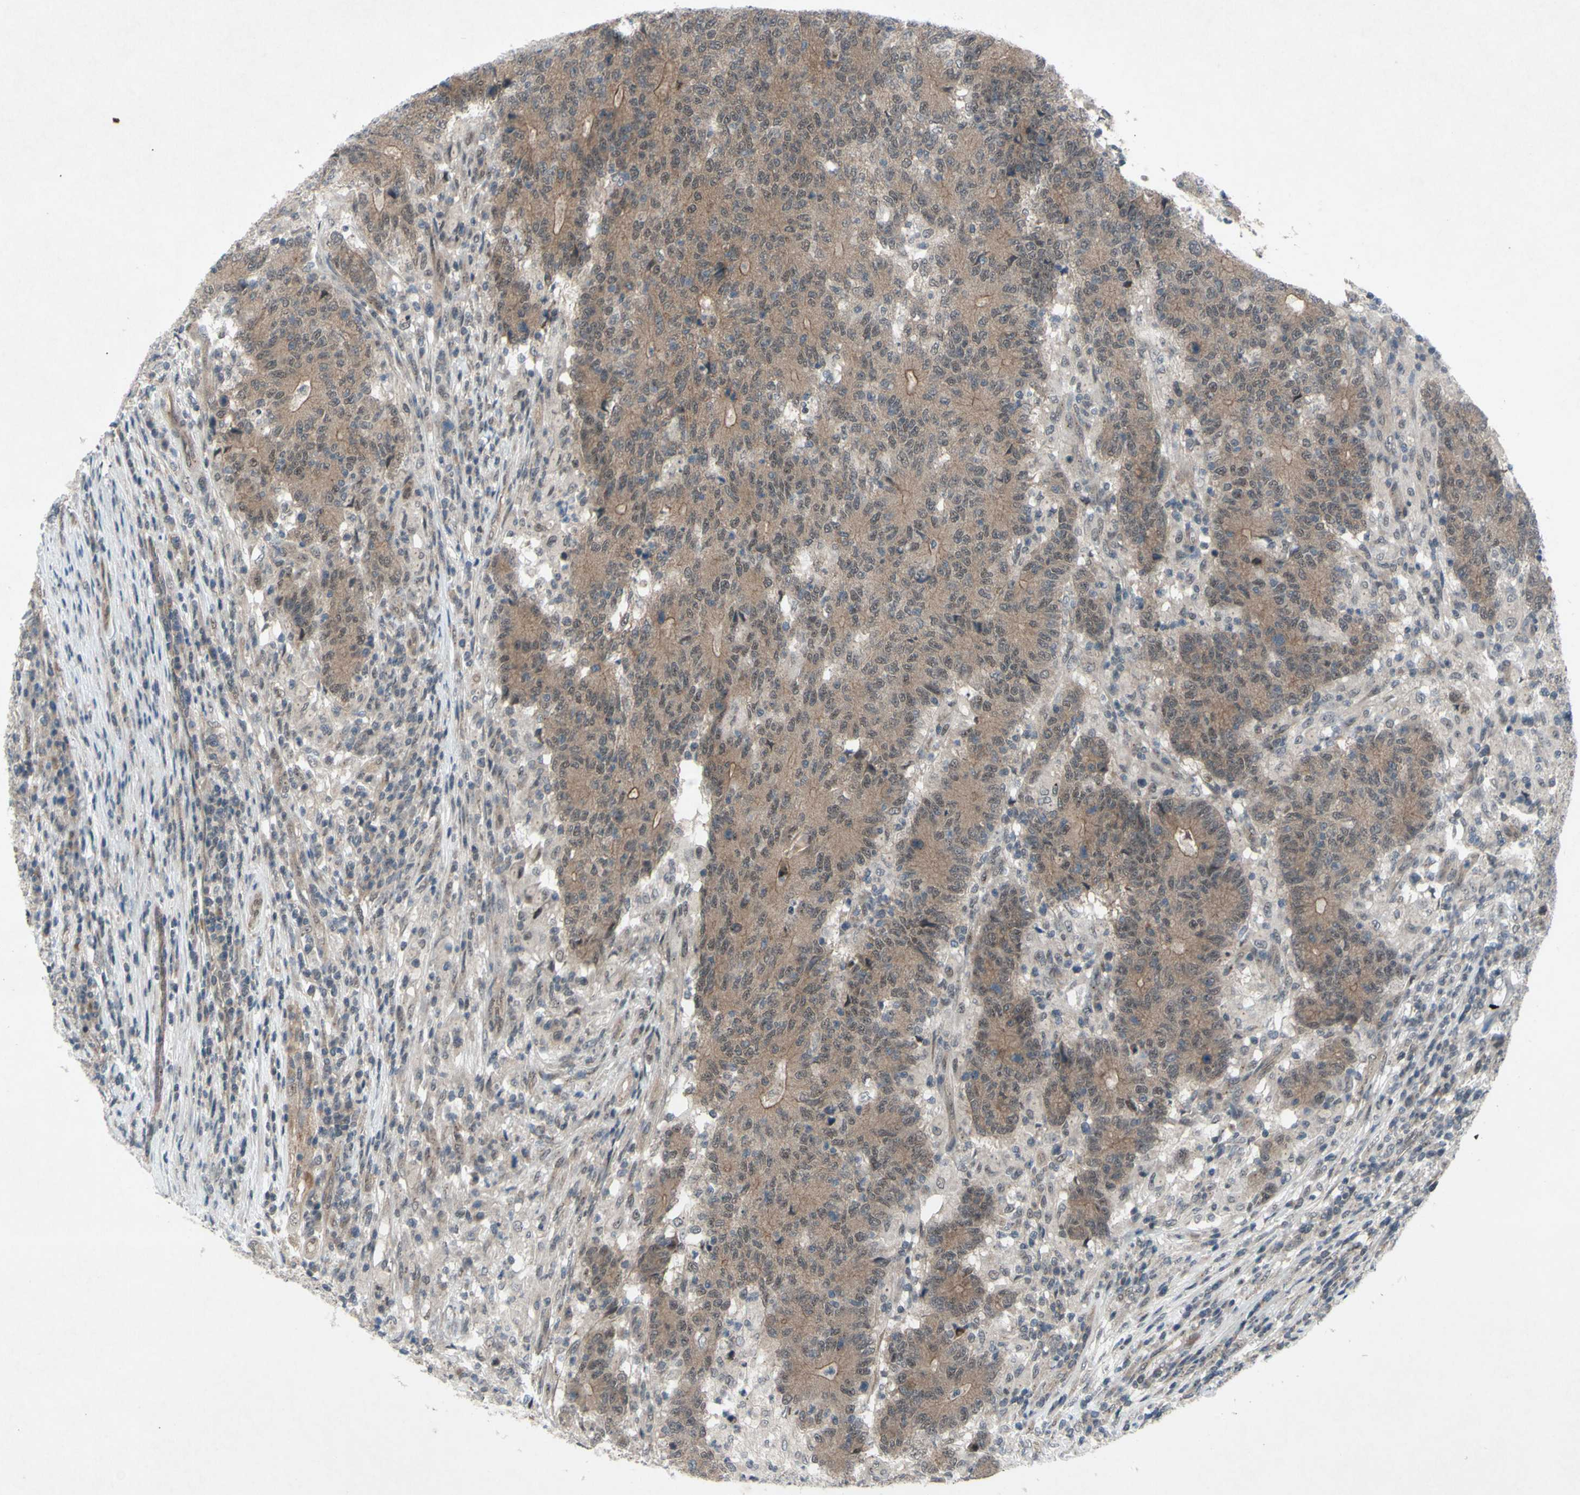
{"staining": {"intensity": "weak", "quantity": ">75%", "location": "cytoplasmic/membranous"}, "tissue": "colorectal cancer", "cell_type": "Tumor cells", "image_type": "cancer", "snomed": [{"axis": "morphology", "description": "Normal tissue, NOS"}, {"axis": "morphology", "description": "Adenocarcinoma, NOS"}, {"axis": "topography", "description": "Colon"}], "caption": "This histopathology image shows colorectal cancer (adenocarcinoma) stained with immunohistochemistry to label a protein in brown. The cytoplasmic/membranous of tumor cells show weak positivity for the protein. Nuclei are counter-stained blue.", "gene": "TRDMT1", "patient": {"sex": "female", "age": 75}}